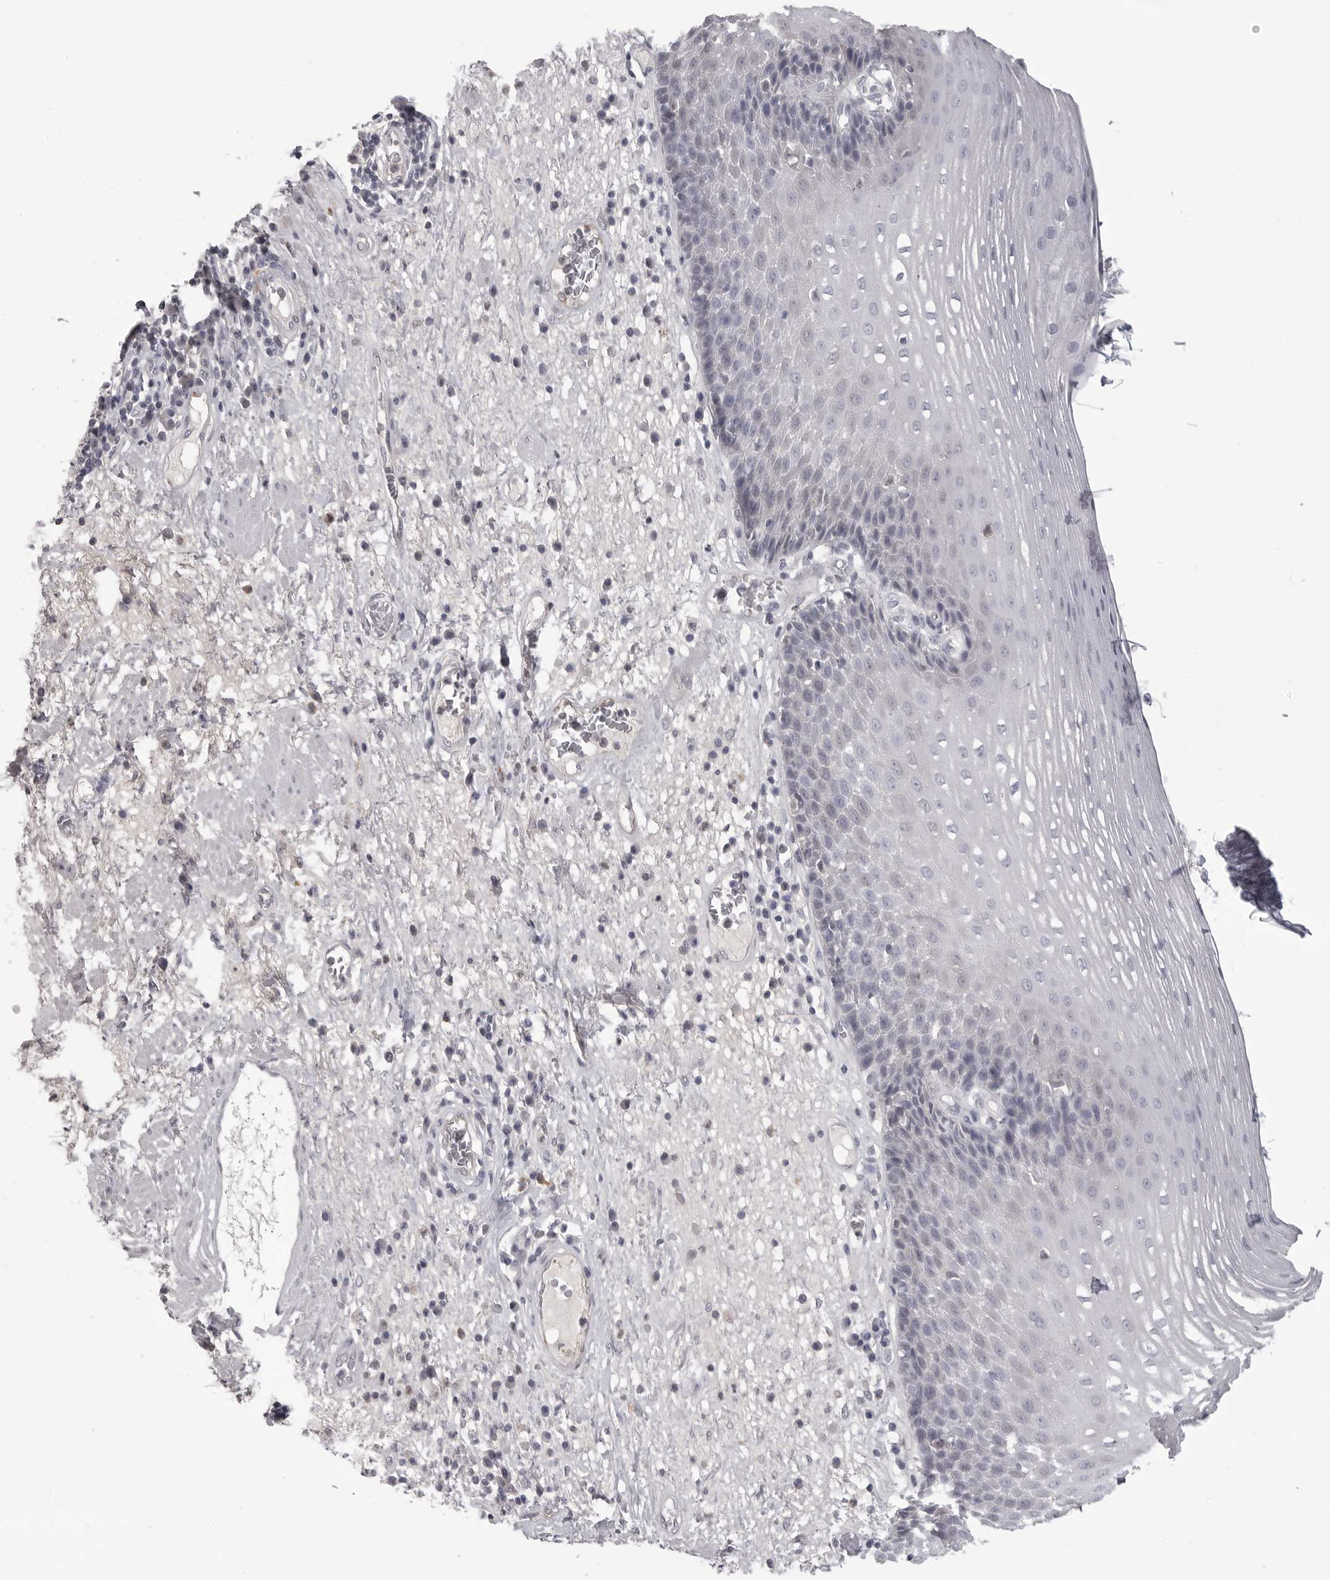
{"staining": {"intensity": "negative", "quantity": "none", "location": "none"}, "tissue": "esophagus", "cell_type": "Squamous epithelial cells", "image_type": "normal", "snomed": [{"axis": "morphology", "description": "Normal tissue, NOS"}, {"axis": "morphology", "description": "Adenocarcinoma, NOS"}, {"axis": "topography", "description": "Esophagus"}], "caption": "An image of esophagus stained for a protein reveals no brown staining in squamous epithelial cells.", "gene": "TIMP1", "patient": {"sex": "male", "age": 62}}